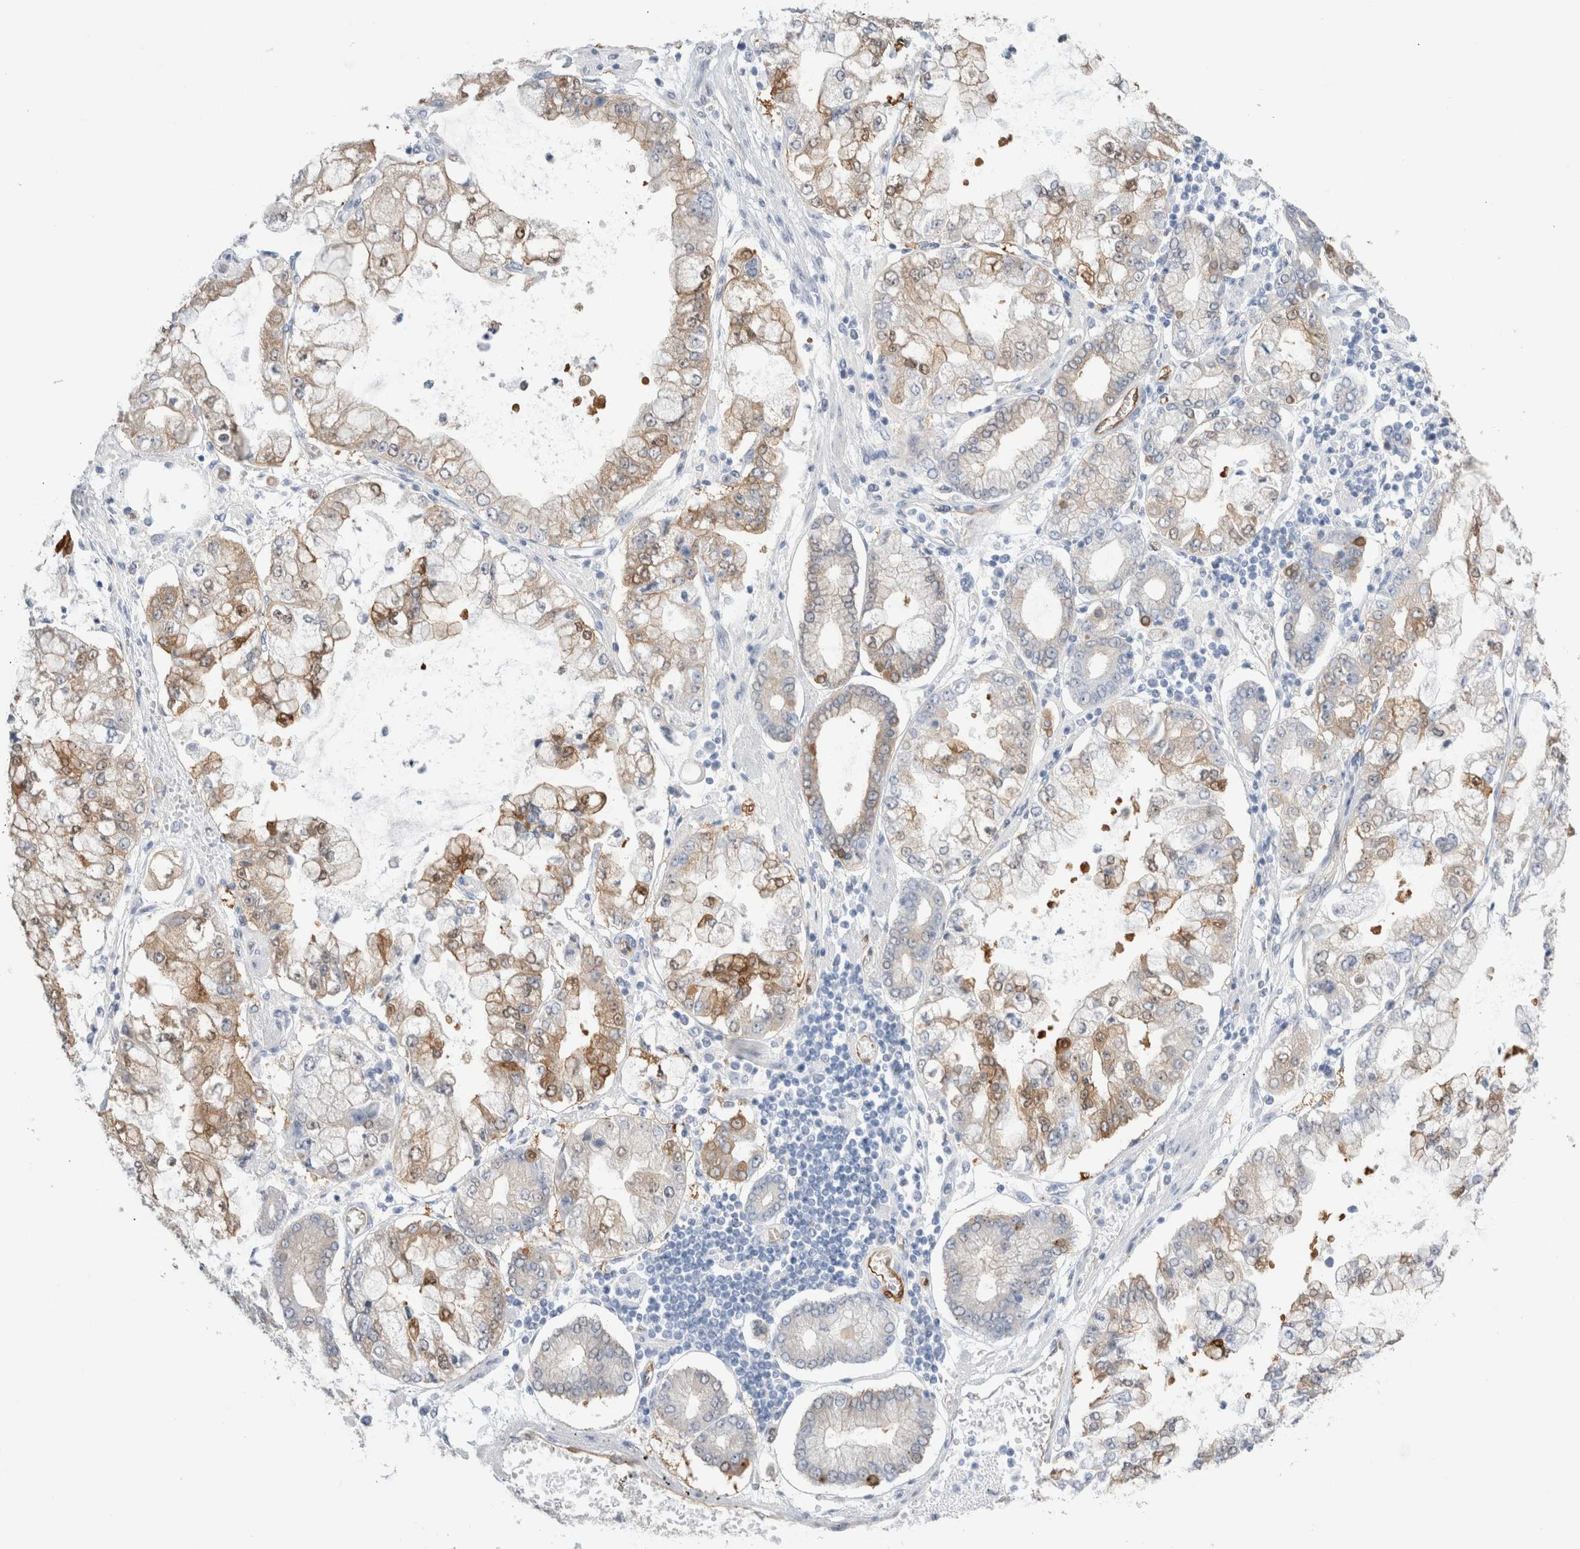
{"staining": {"intensity": "moderate", "quantity": "<25%", "location": "cytoplasmic/membranous"}, "tissue": "stomach cancer", "cell_type": "Tumor cells", "image_type": "cancer", "snomed": [{"axis": "morphology", "description": "Adenocarcinoma, NOS"}, {"axis": "topography", "description": "Stomach"}], "caption": "Protein expression analysis of human adenocarcinoma (stomach) reveals moderate cytoplasmic/membranous staining in approximately <25% of tumor cells.", "gene": "NAPEPLD", "patient": {"sex": "male", "age": 76}}